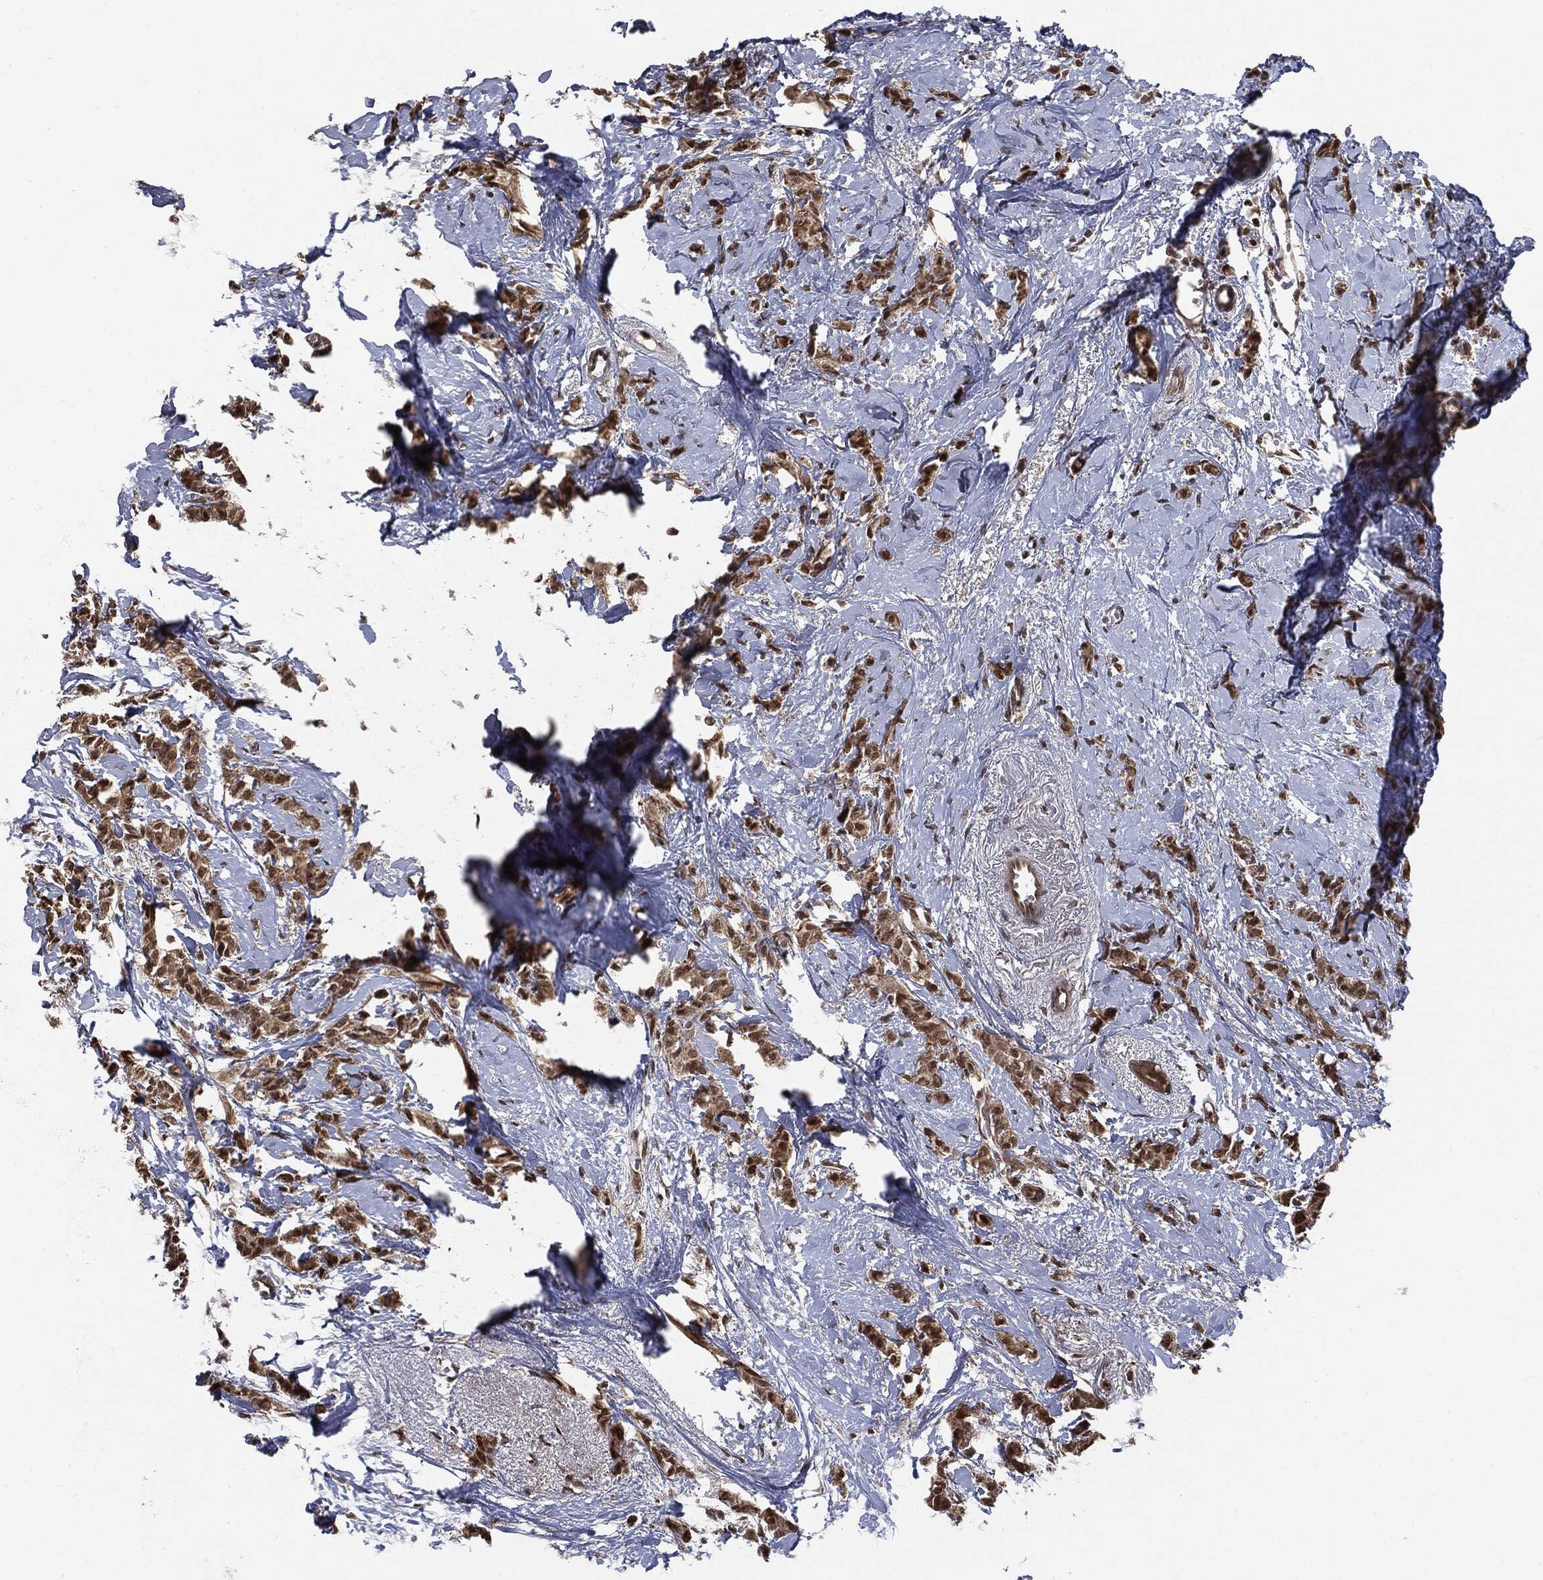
{"staining": {"intensity": "moderate", "quantity": ">75%", "location": "cytoplasmic/membranous,nuclear"}, "tissue": "breast cancer", "cell_type": "Tumor cells", "image_type": "cancer", "snomed": [{"axis": "morphology", "description": "Duct carcinoma"}, {"axis": "topography", "description": "Breast"}], "caption": "This photomicrograph demonstrates immunohistochemistry (IHC) staining of human breast infiltrating ductal carcinoma, with medium moderate cytoplasmic/membranous and nuclear staining in about >75% of tumor cells.", "gene": "SHLD2", "patient": {"sex": "female", "age": 85}}